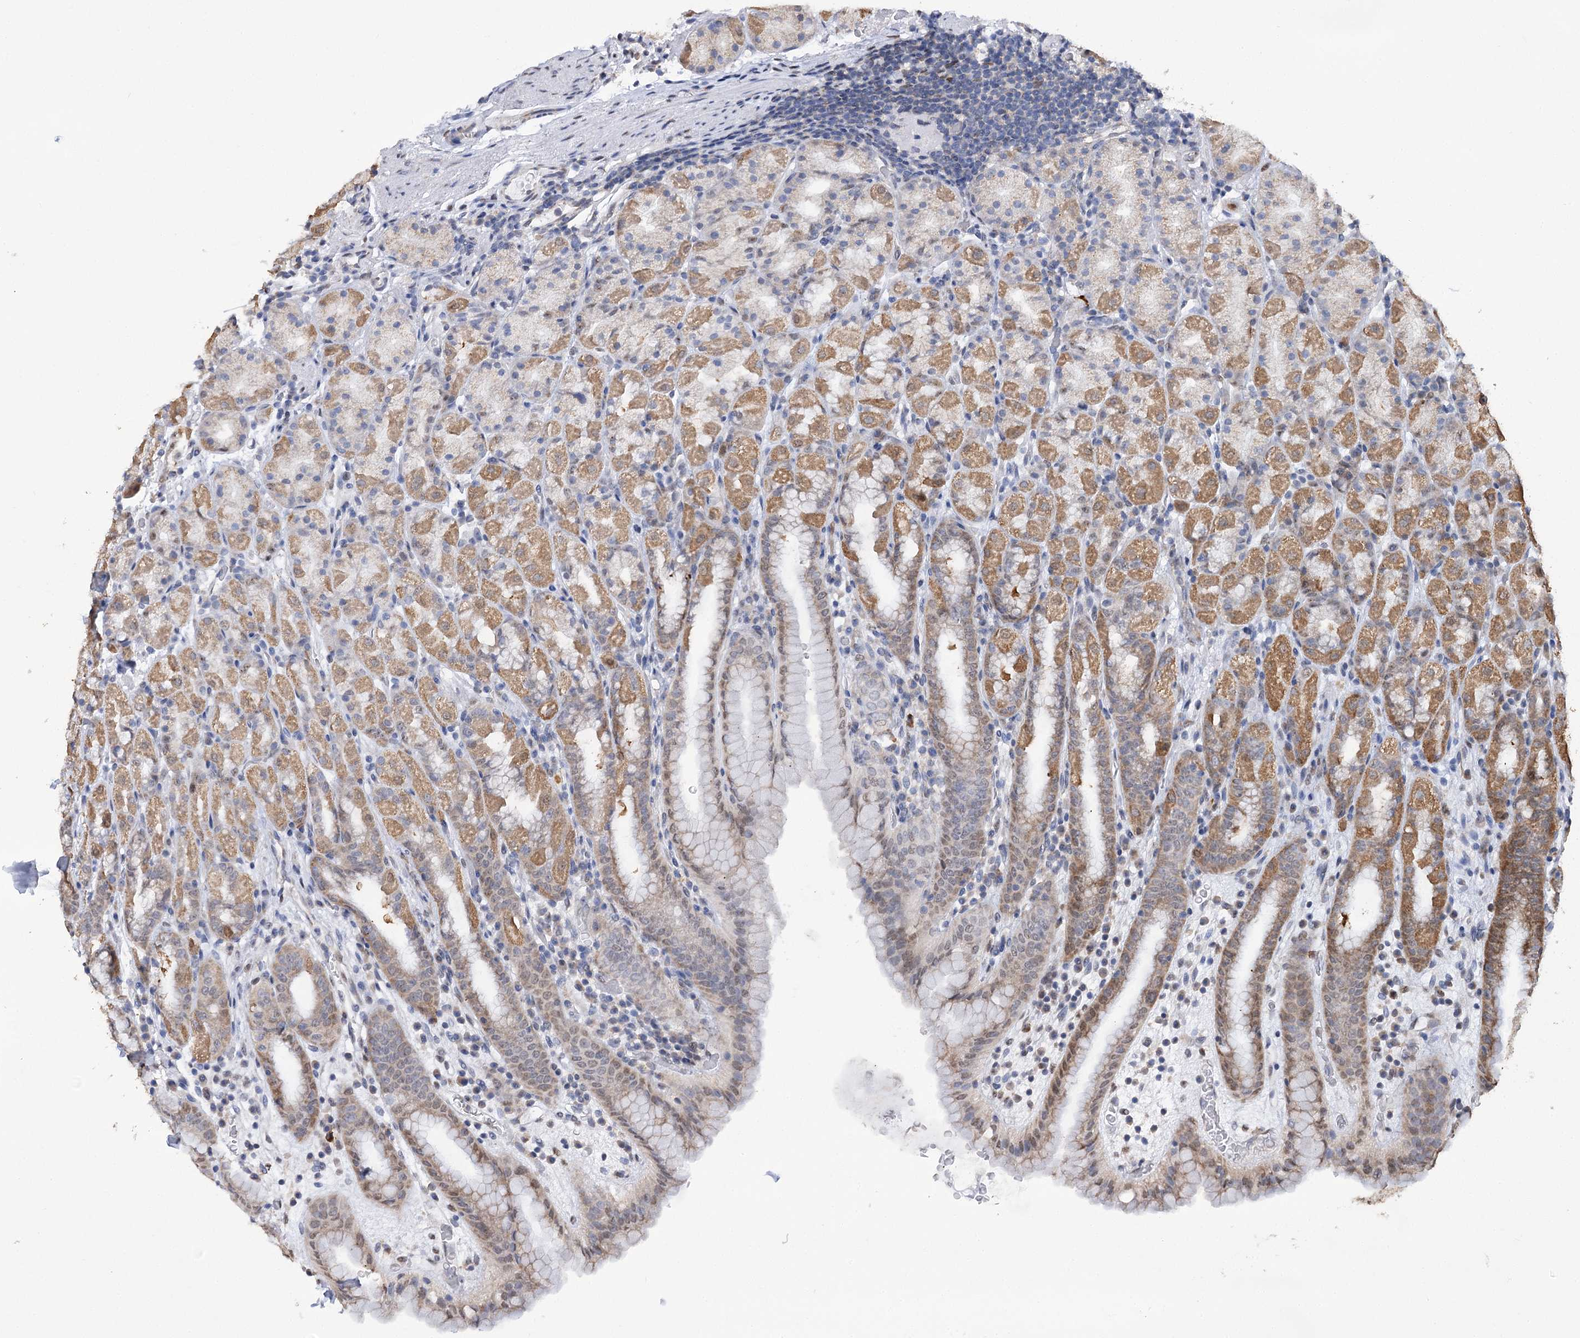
{"staining": {"intensity": "moderate", "quantity": ">75%", "location": "cytoplasmic/membranous"}, "tissue": "stomach", "cell_type": "Glandular cells", "image_type": "normal", "snomed": [{"axis": "morphology", "description": "Normal tissue, NOS"}, {"axis": "topography", "description": "Stomach, upper"}], "caption": "Brown immunohistochemical staining in unremarkable stomach shows moderate cytoplasmic/membranous expression in about >75% of glandular cells.", "gene": "NFU1", "patient": {"sex": "male", "age": 68}}